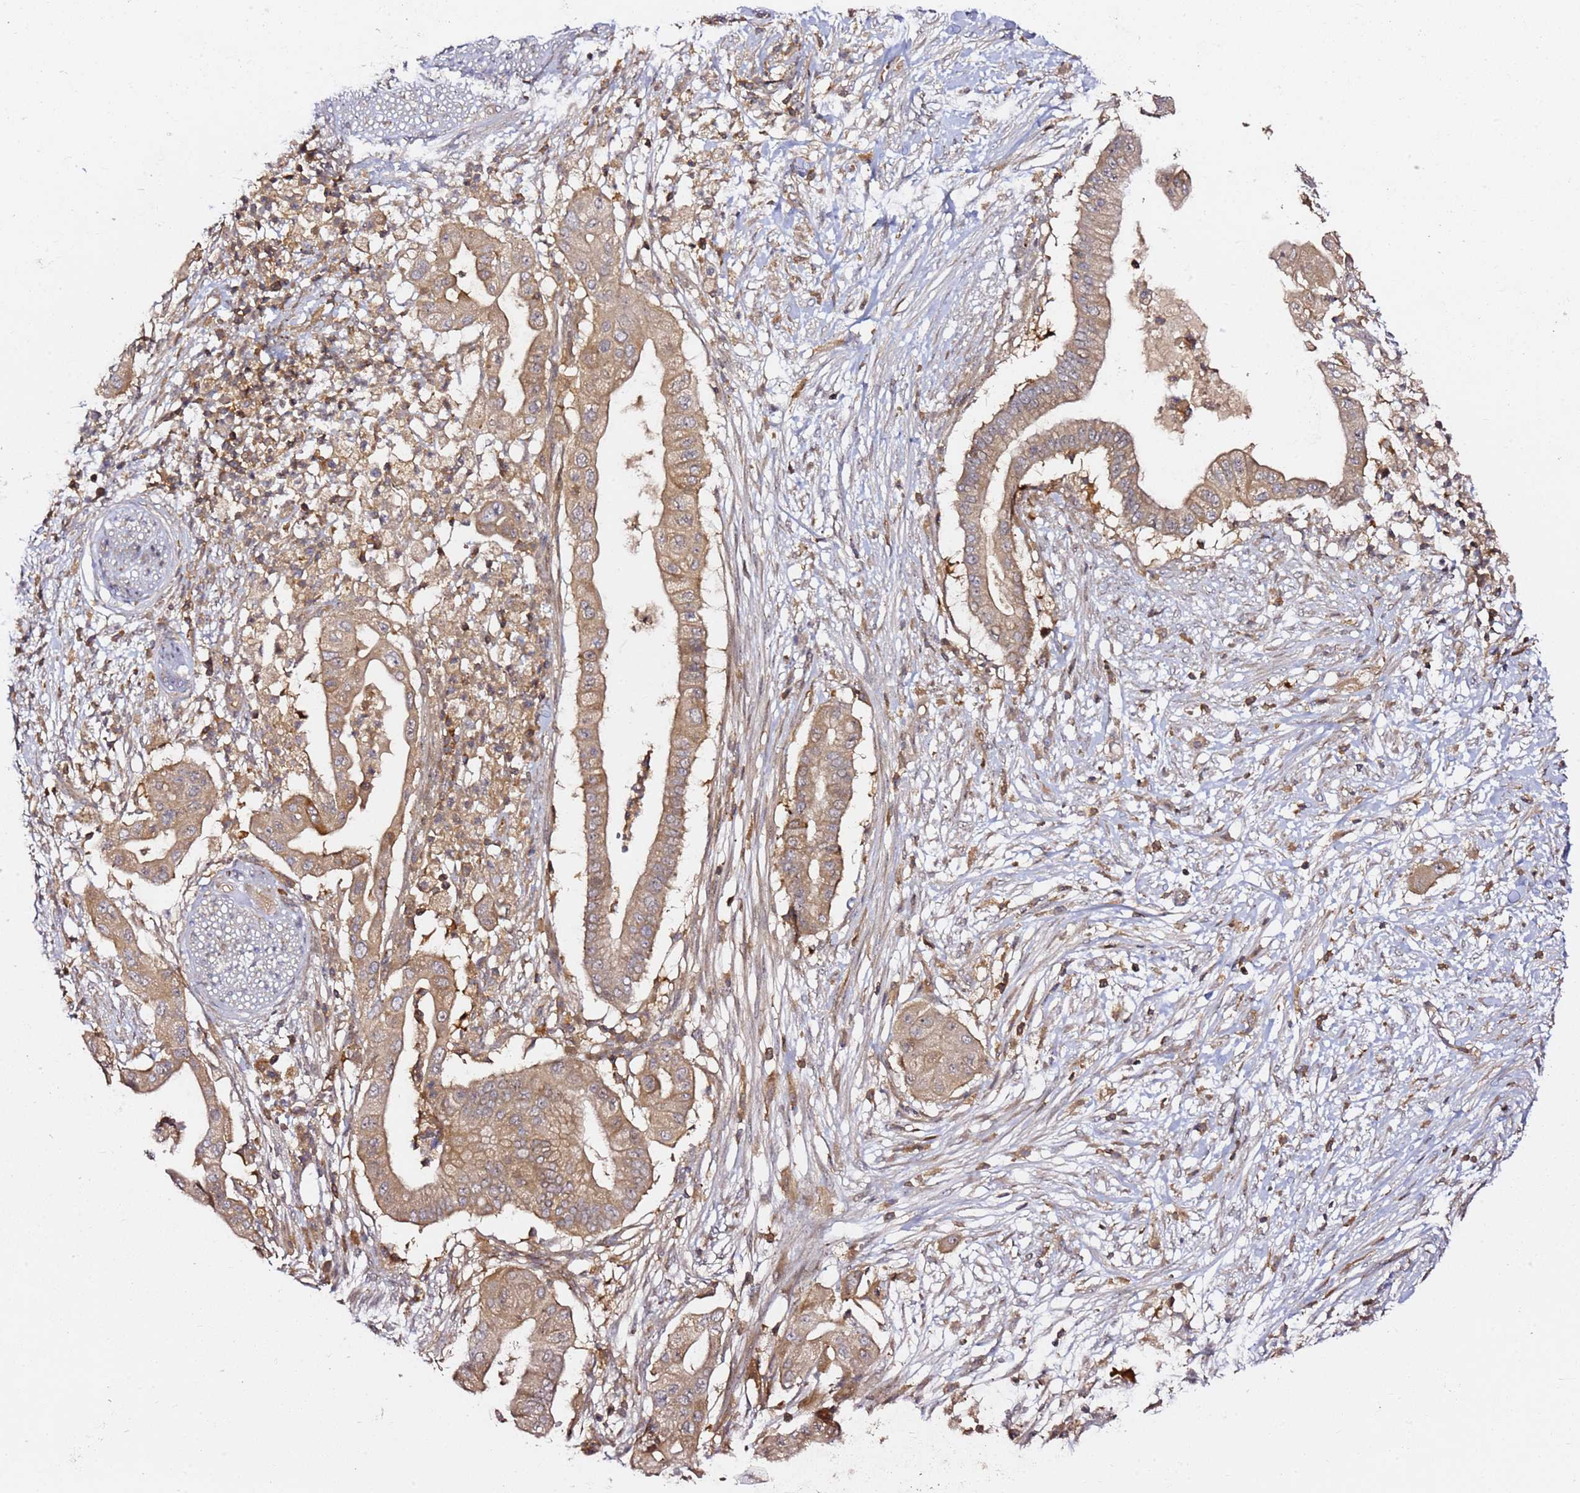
{"staining": {"intensity": "moderate", "quantity": ">75%", "location": "cytoplasmic/membranous"}, "tissue": "pancreatic cancer", "cell_type": "Tumor cells", "image_type": "cancer", "snomed": [{"axis": "morphology", "description": "Adenocarcinoma, NOS"}, {"axis": "topography", "description": "Pancreas"}], "caption": "Pancreatic adenocarcinoma stained with immunohistochemistry (IHC) shows moderate cytoplasmic/membranous staining in approximately >75% of tumor cells.", "gene": "PRMT7", "patient": {"sex": "male", "age": 68}}